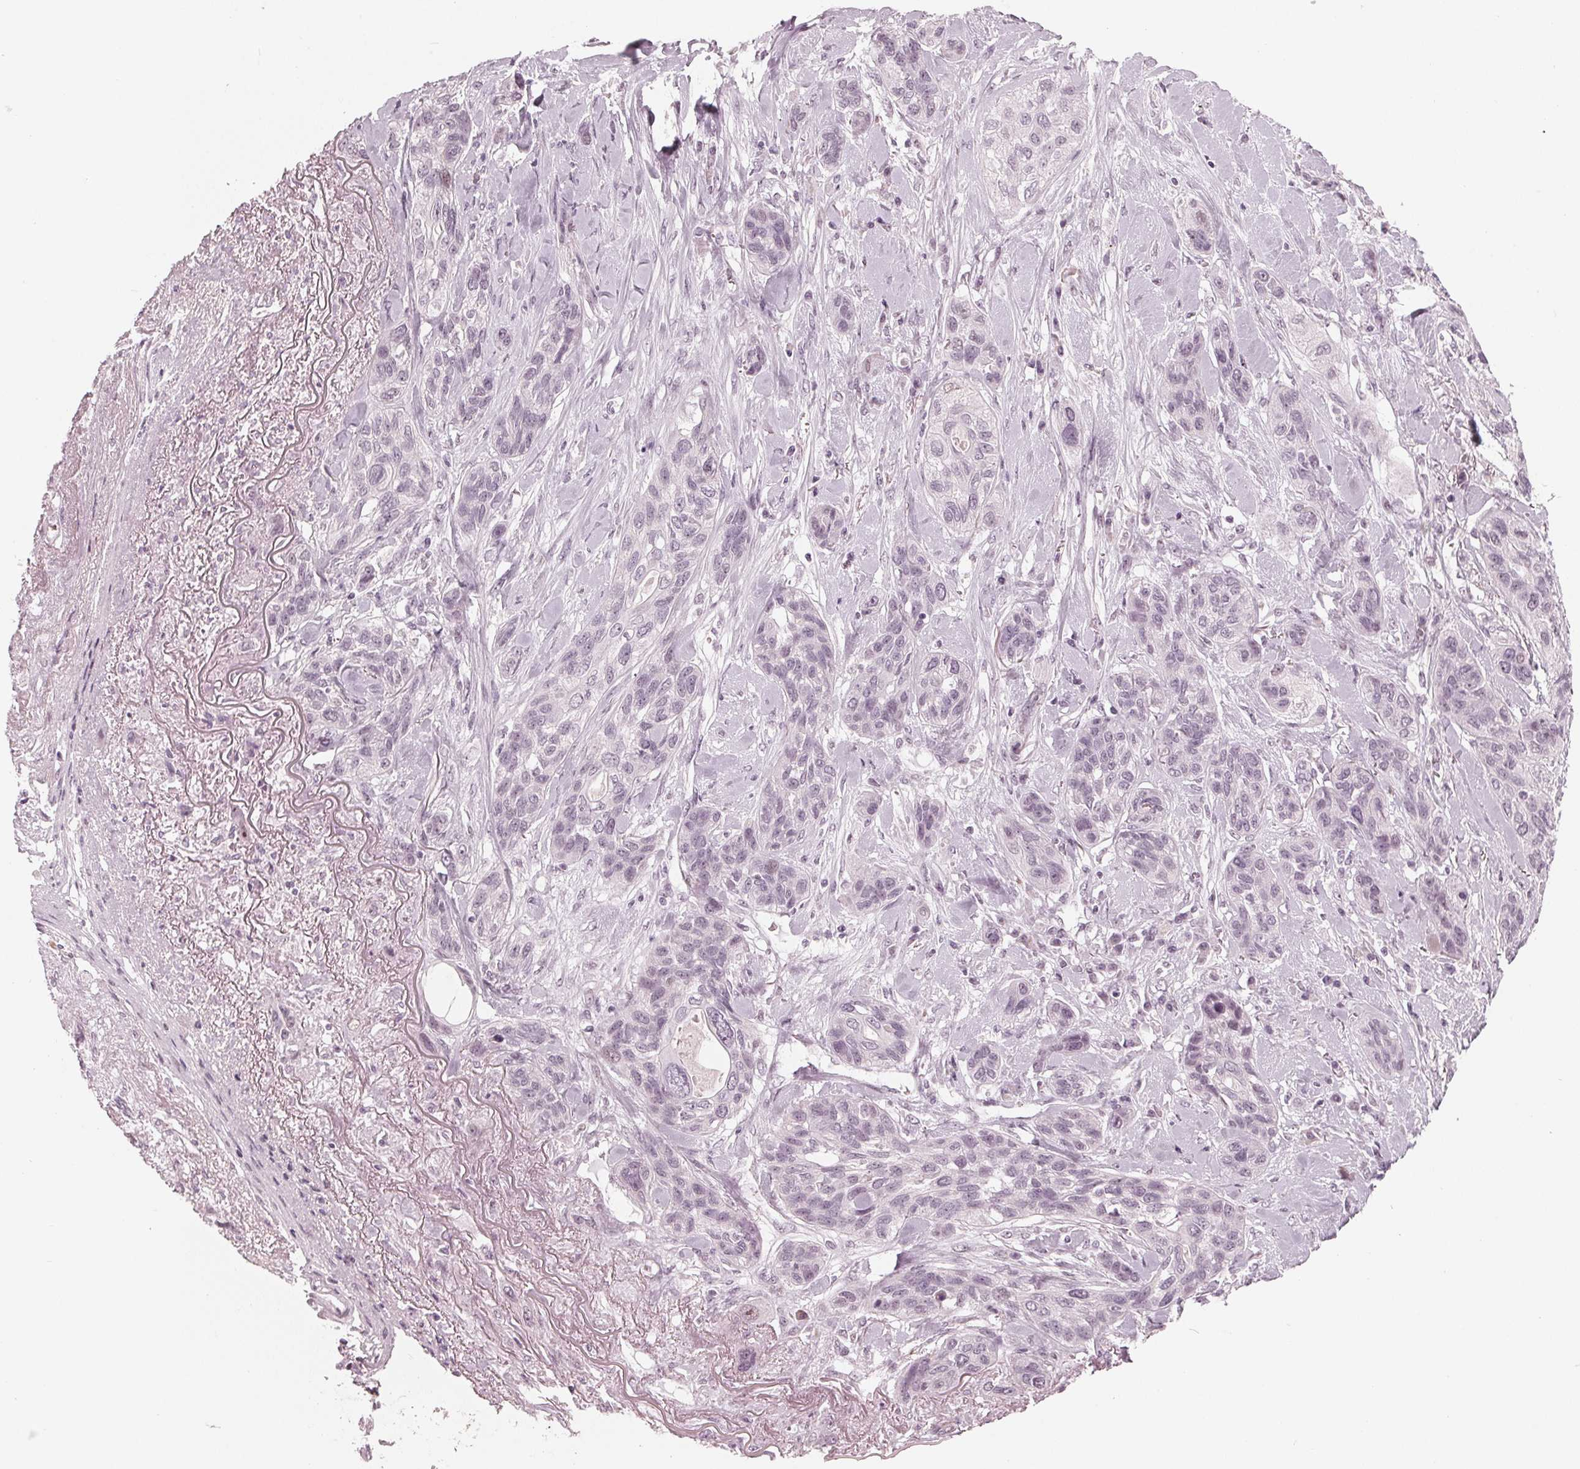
{"staining": {"intensity": "negative", "quantity": "none", "location": "none"}, "tissue": "lung cancer", "cell_type": "Tumor cells", "image_type": "cancer", "snomed": [{"axis": "morphology", "description": "Squamous cell carcinoma, NOS"}, {"axis": "topography", "description": "Lung"}], "caption": "Human lung cancer stained for a protein using immunohistochemistry displays no positivity in tumor cells.", "gene": "ADPRHL1", "patient": {"sex": "female", "age": 70}}